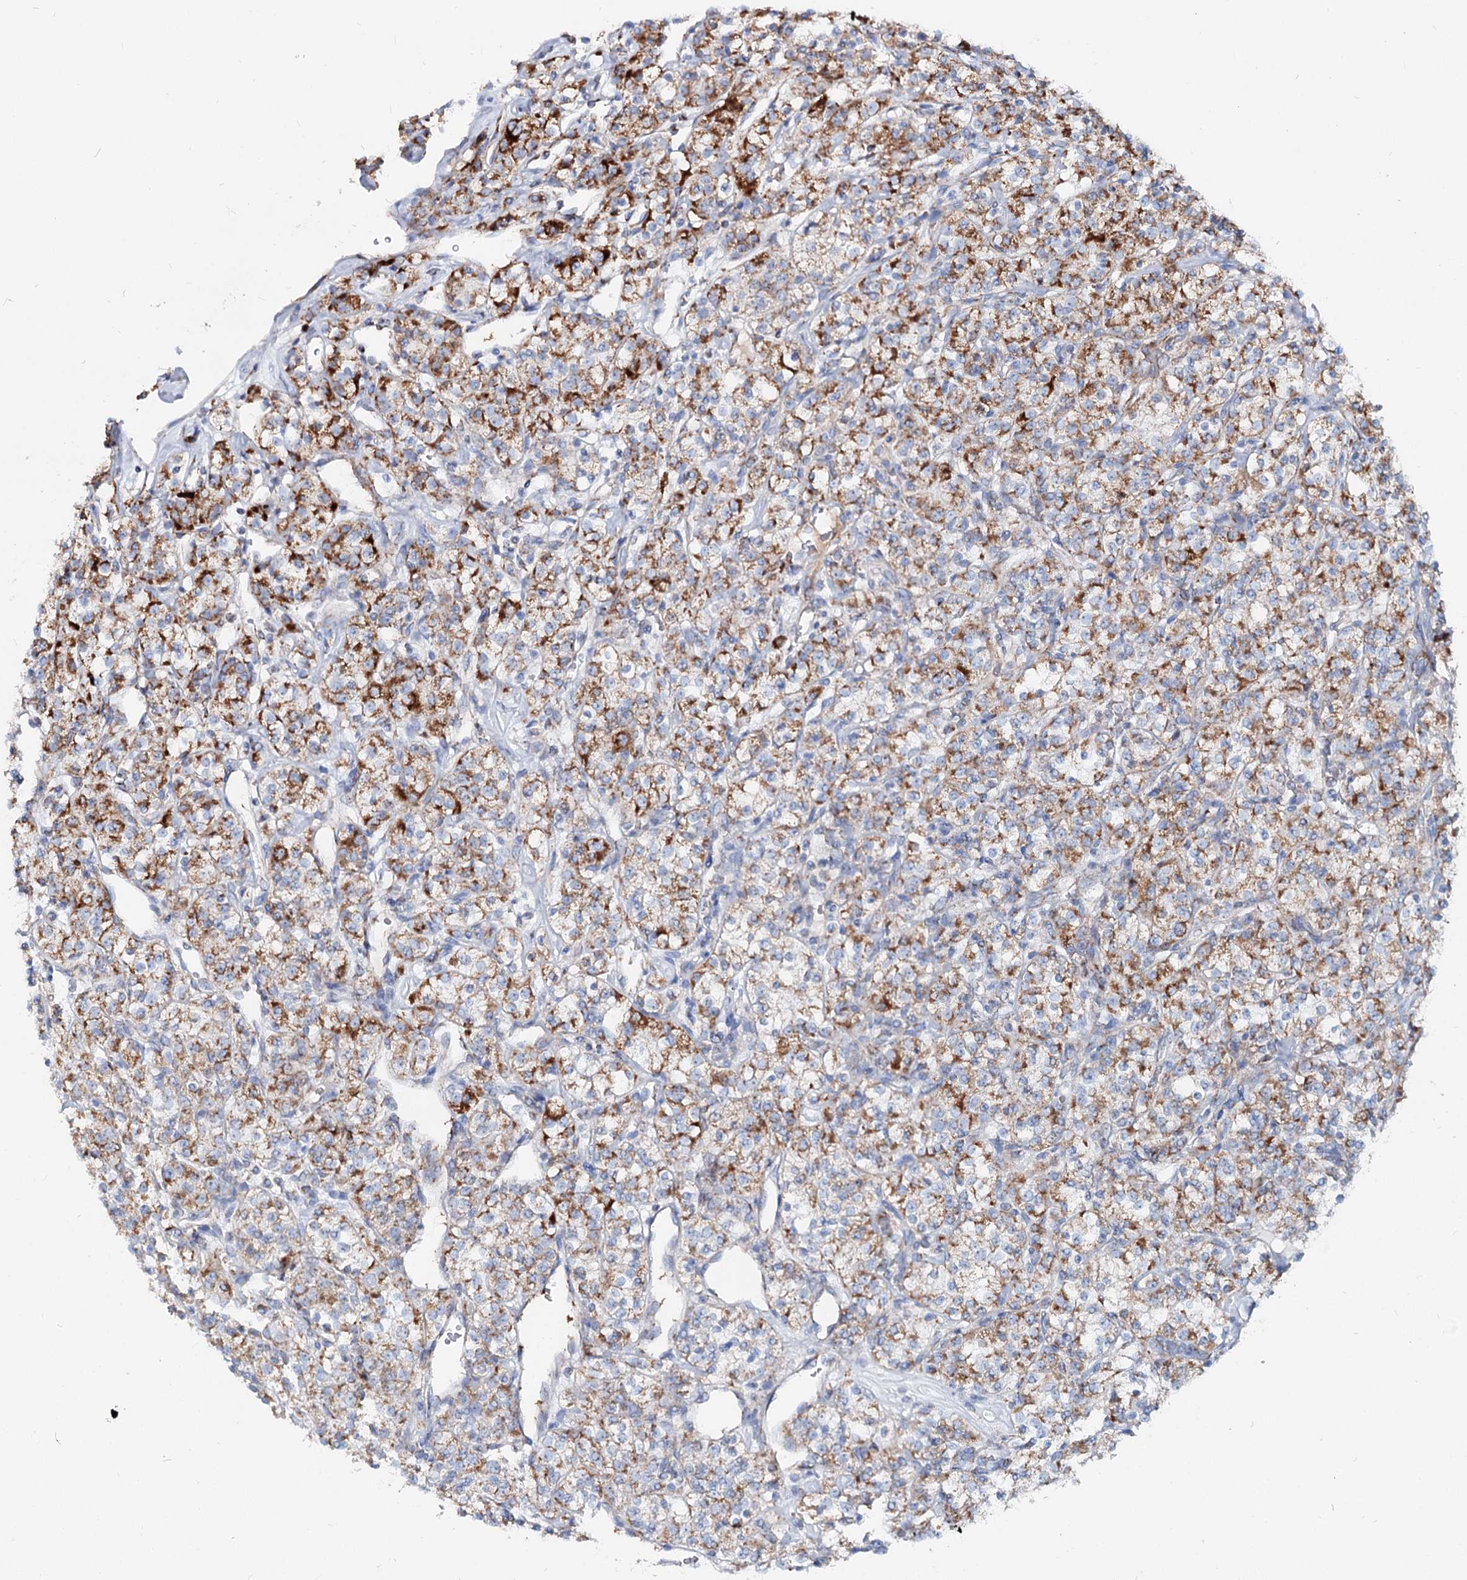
{"staining": {"intensity": "strong", "quantity": "25%-75%", "location": "cytoplasmic/membranous"}, "tissue": "renal cancer", "cell_type": "Tumor cells", "image_type": "cancer", "snomed": [{"axis": "morphology", "description": "Adenocarcinoma, NOS"}, {"axis": "topography", "description": "Kidney"}], "caption": "Immunohistochemical staining of adenocarcinoma (renal) displays high levels of strong cytoplasmic/membranous protein positivity in approximately 25%-75% of tumor cells. (DAB IHC, brown staining for protein, blue staining for nuclei).", "gene": "MCCC2", "patient": {"sex": "male", "age": 77}}